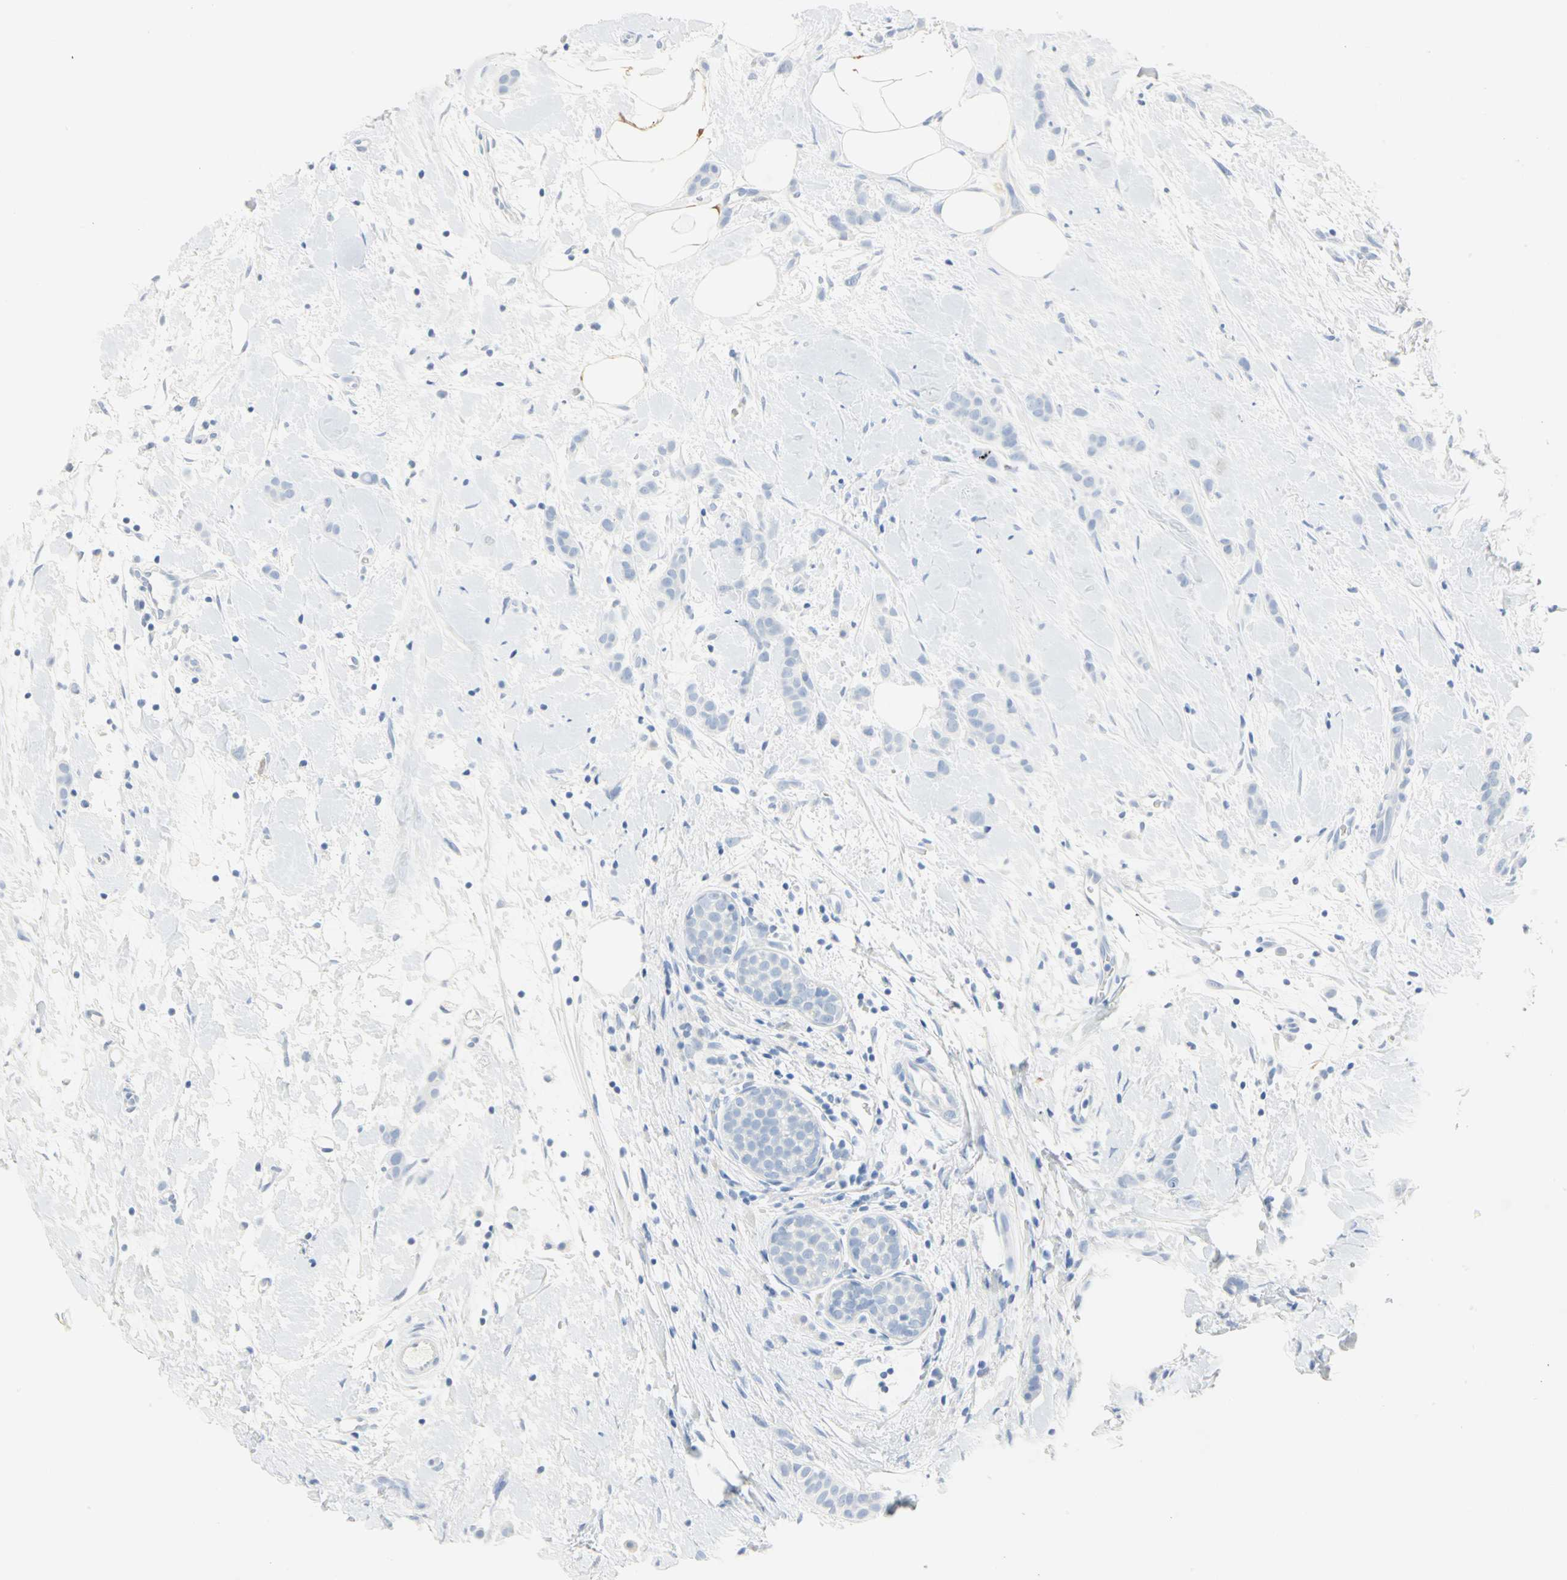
{"staining": {"intensity": "negative", "quantity": "none", "location": "none"}, "tissue": "breast cancer", "cell_type": "Tumor cells", "image_type": "cancer", "snomed": [{"axis": "morphology", "description": "Lobular carcinoma, in situ"}, {"axis": "morphology", "description": "Lobular carcinoma"}, {"axis": "topography", "description": "Breast"}], "caption": "IHC photomicrograph of neoplastic tissue: human breast cancer (lobular carcinoma in situ) stained with DAB demonstrates no significant protein positivity in tumor cells. (DAB (3,3'-diaminobenzidine) immunohistochemistry (IHC), high magnification).", "gene": "CA3", "patient": {"sex": "female", "age": 41}}